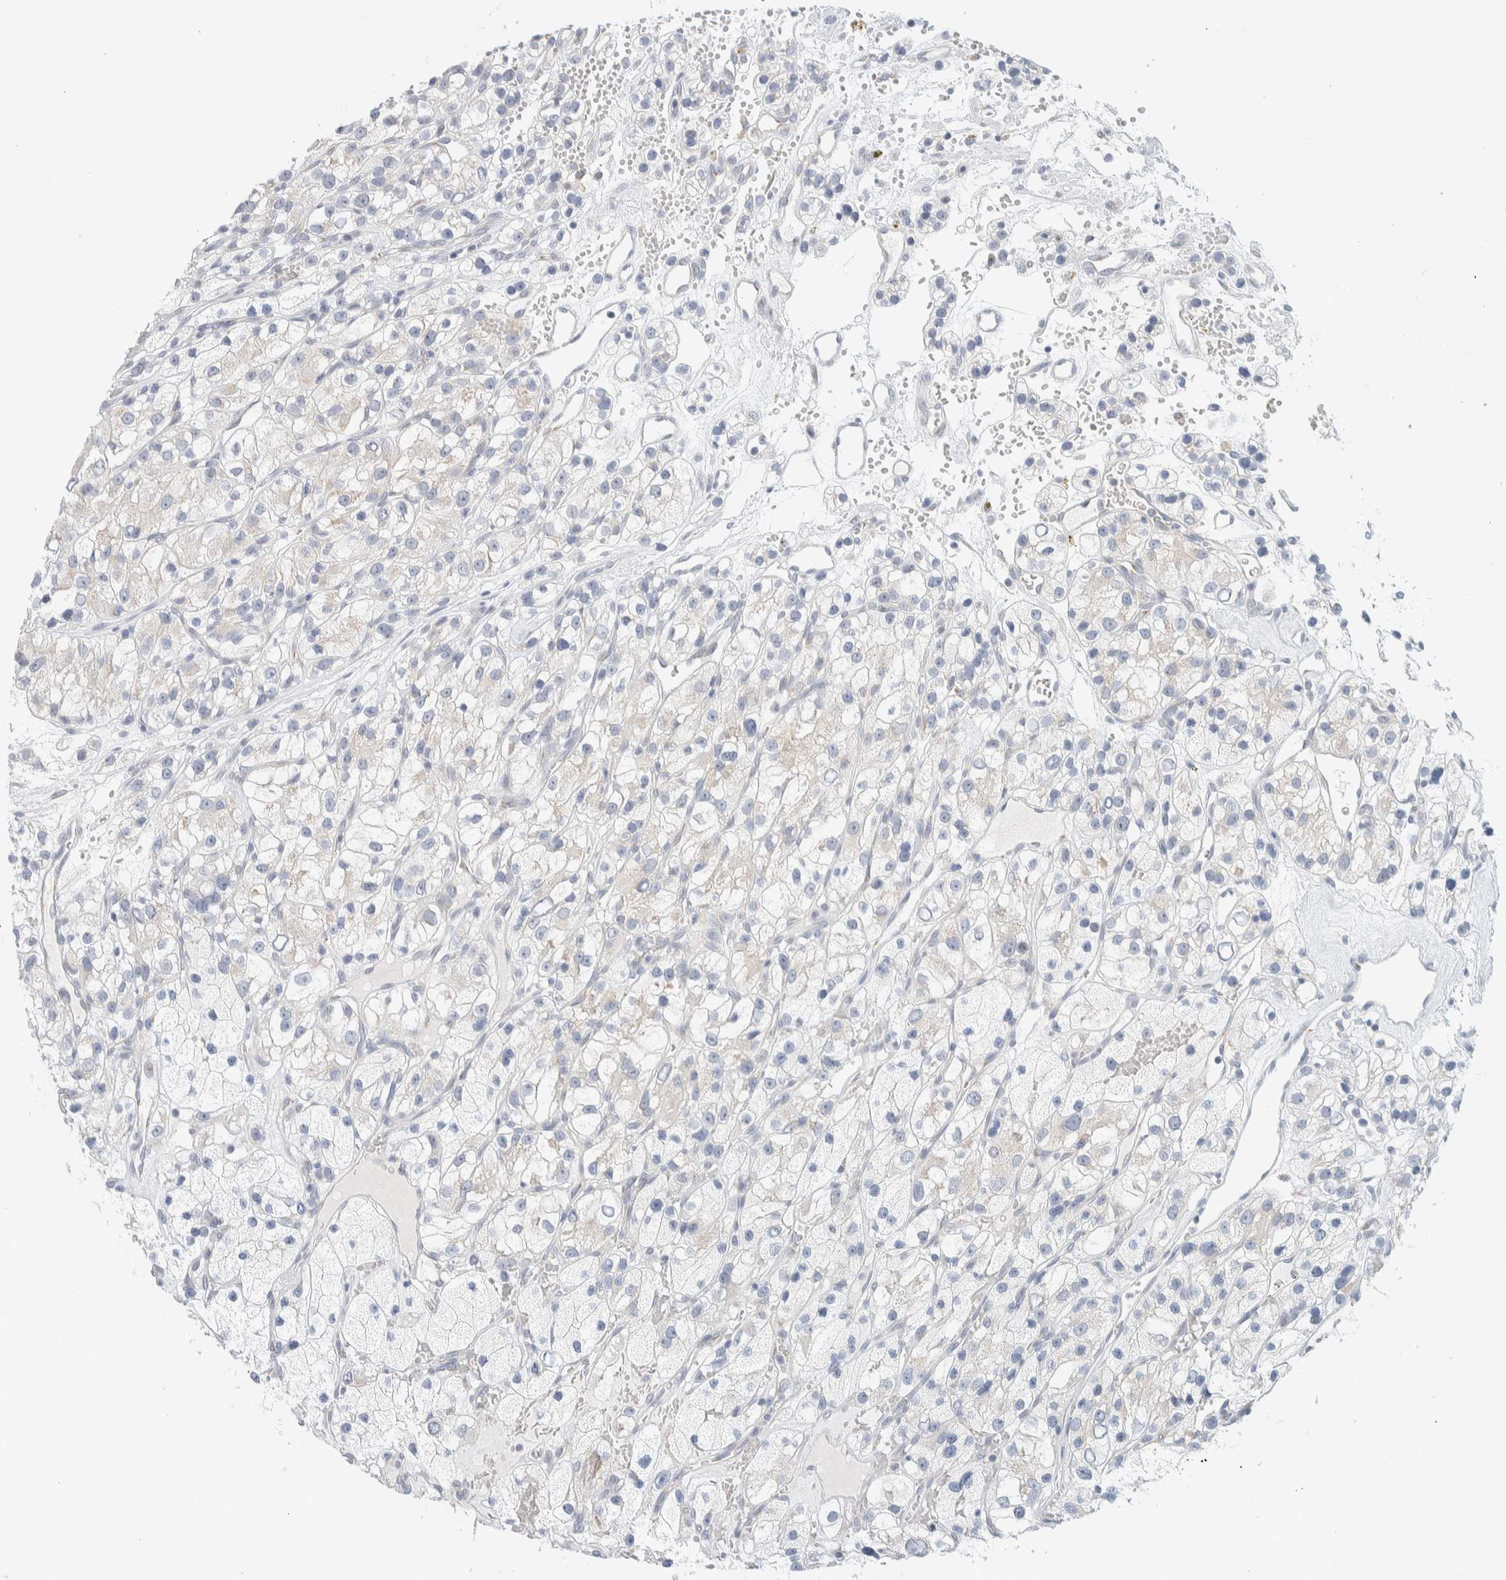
{"staining": {"intensity": "negative", "quantity": "none", "location": "none"}, "tissue": "renal cancer", "cell_type": "Tumor cells", "image_type": "cancer", "snomed": [{"axis": "morphology", "description": "Adenocarcinoma, NOS"}, {"axis": "topography", "description": "Kidney"}], "caption": "A histopathology image of human renal cancer is negative for staining in tumor cells.", "gene": "SPNS3", "patient": {"sex": "female", "age": 57}}